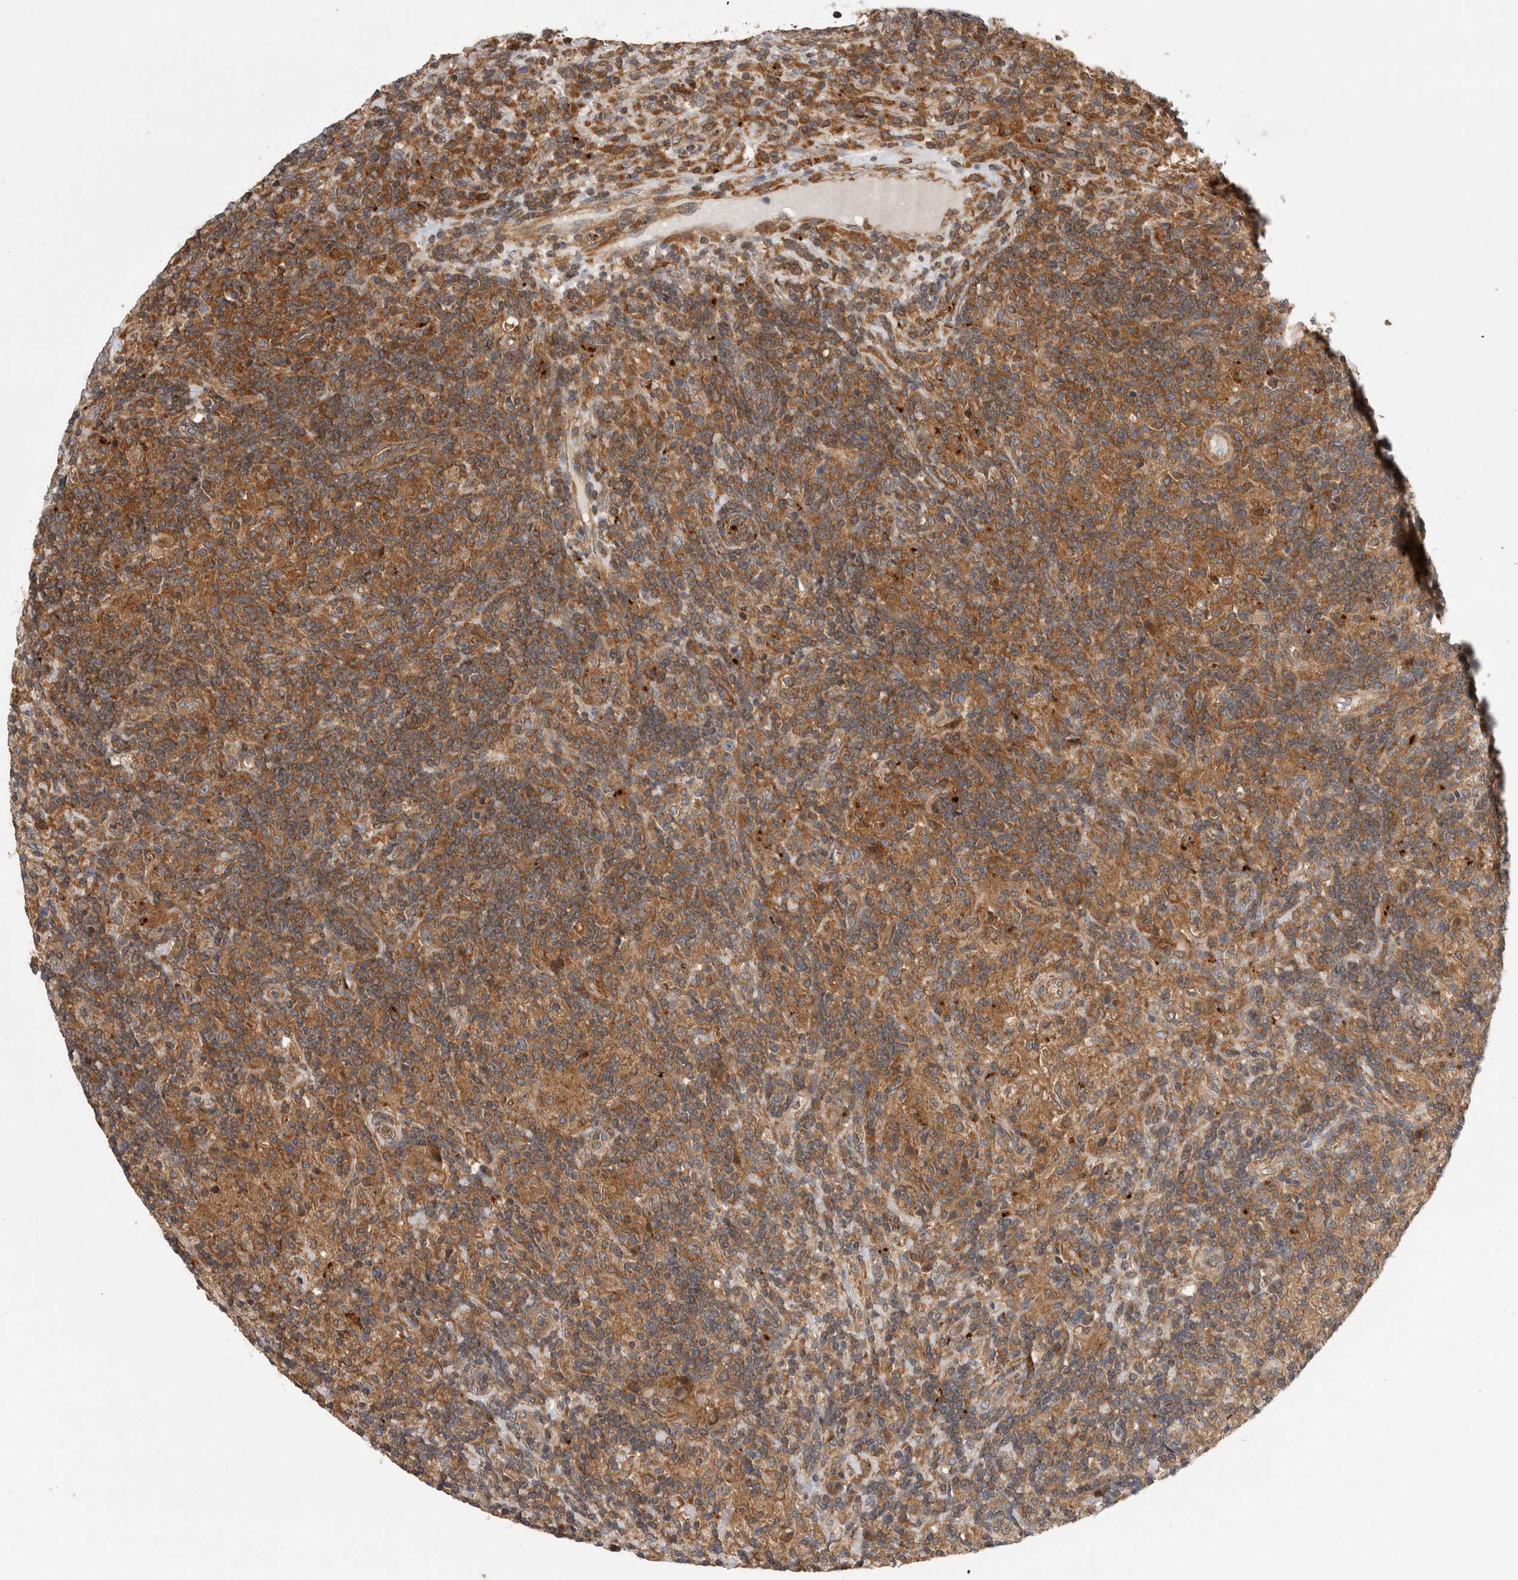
{"staining": {"intensity": "moderate", "quantity": ">75%", "location": "cytoplasmic/membranous"}, "tissue": "lymphoma", "cell_type": "Tumor cells", "image_type": "cancer", "snomed": [{"axis": "morphology", "description": "Hodgkin's disease, NOS"}, {"axis": "topography", "description": "Lymph node"}], "caption": "This photomicrograph exhibits immunohistochemistry (IHC) staining of human lymphoma, with medium moderate cytoplasmic/membranous staining in approximately >75% of tumor cells.", "gene": "GRIK2", "patient": {"sex": "male", "age": 70}}